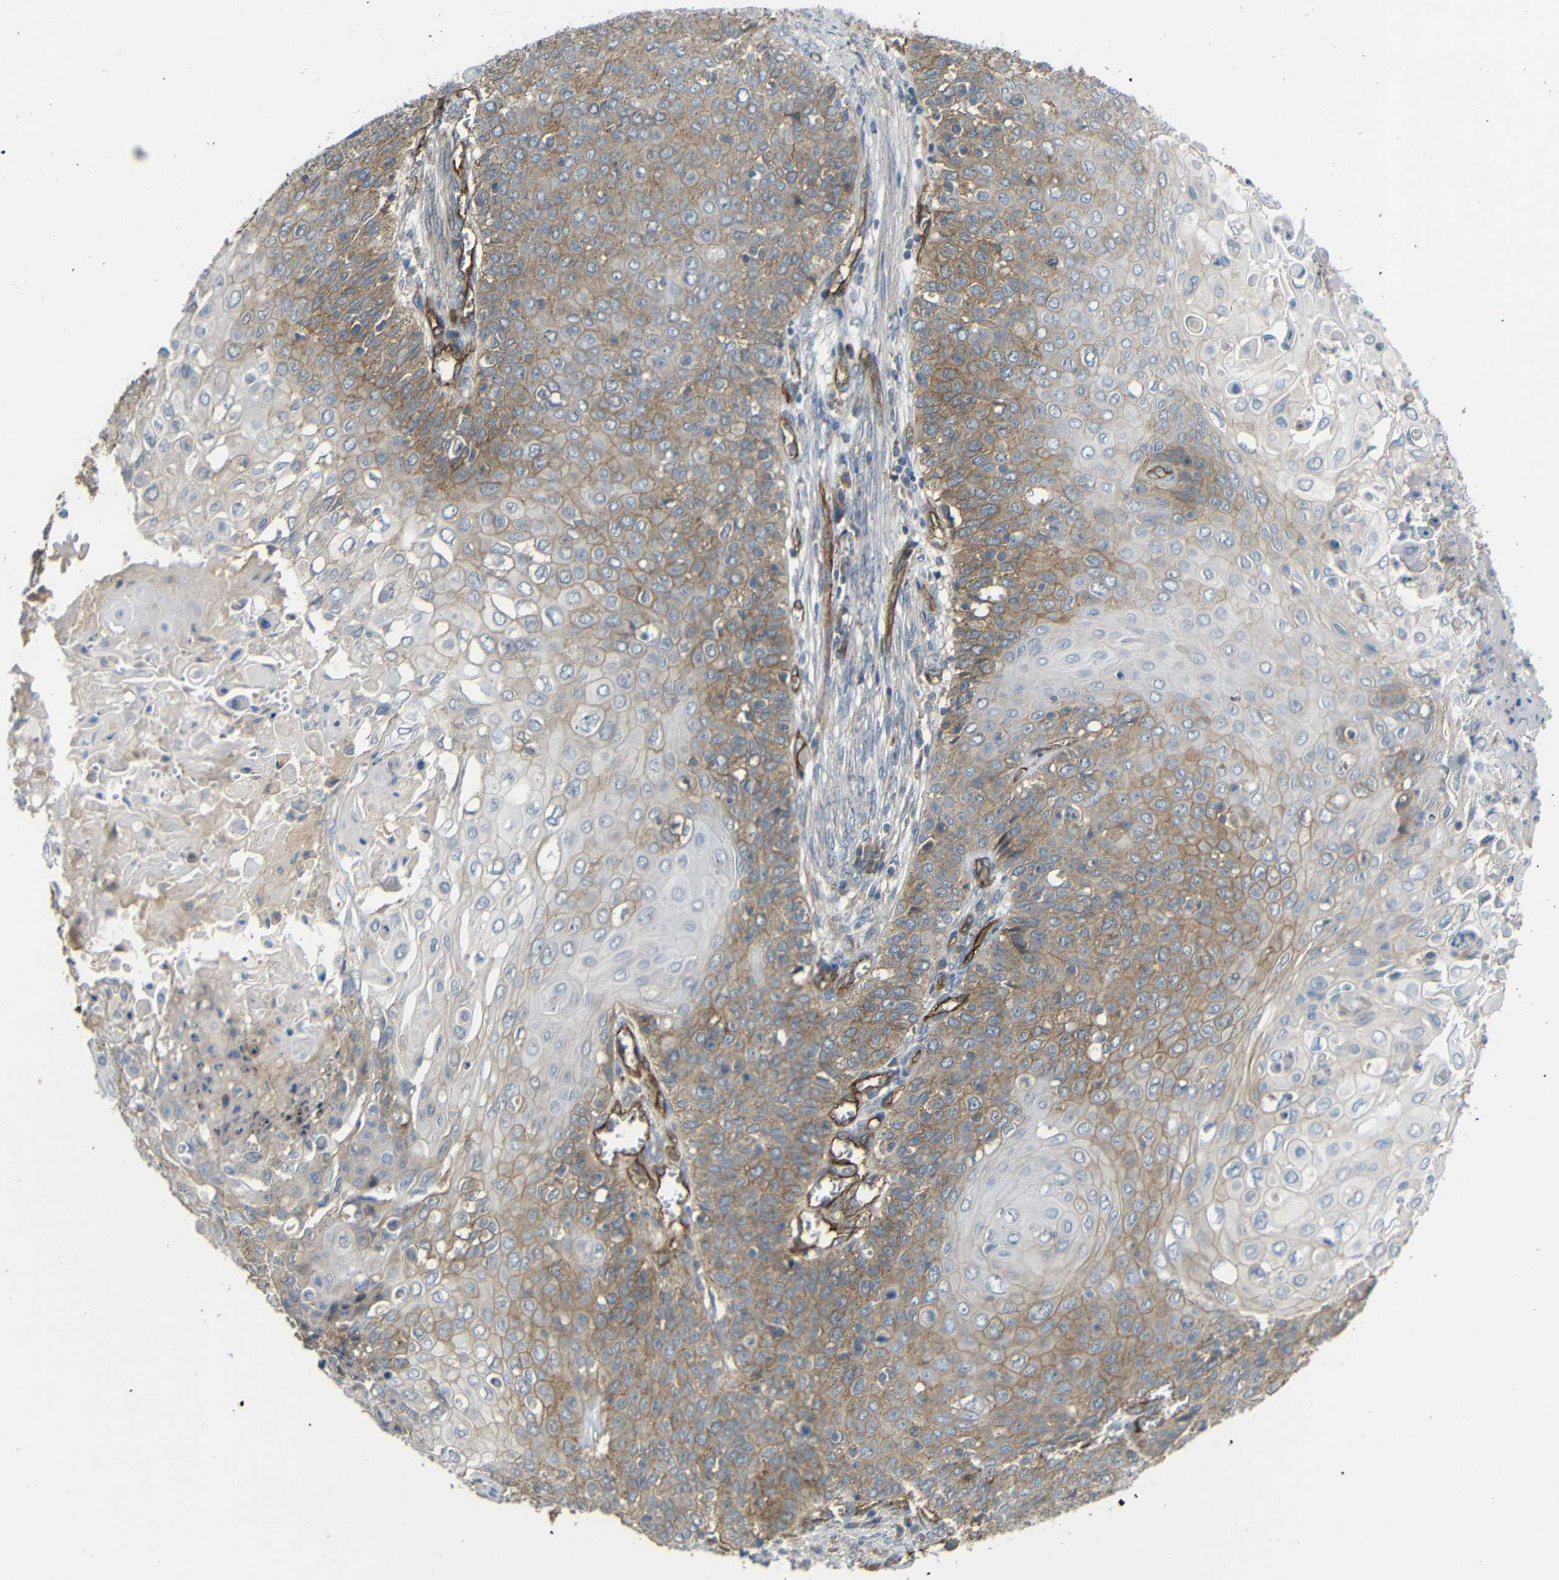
{"staining": {"intensity": "moderate", "quantity": "25%-75%", "location": "cytoplasmic/membranous"}, "tissue": "cervical cancer", "cell_type": "Tumor cells", "image_type": "cancer", "snomed": [{"axis": "morphology", "description": "Squamous cell carcinoma, NOS"}, {"axis": "topography", "description": "Cervix"}], "caption": "Immunohistochemistry micrograph of neoplastic tissue: human squamous cell carcinoma (cervical) stained using IHC exhibits medium levels of moderate protein expression localized specifically in the cytoplasmic/membranous of tumor cells, appearing as a cytoplasmic/membranous brown color.", "gene": "RELL1", "patient": {"sex": "female", "age": 39}}